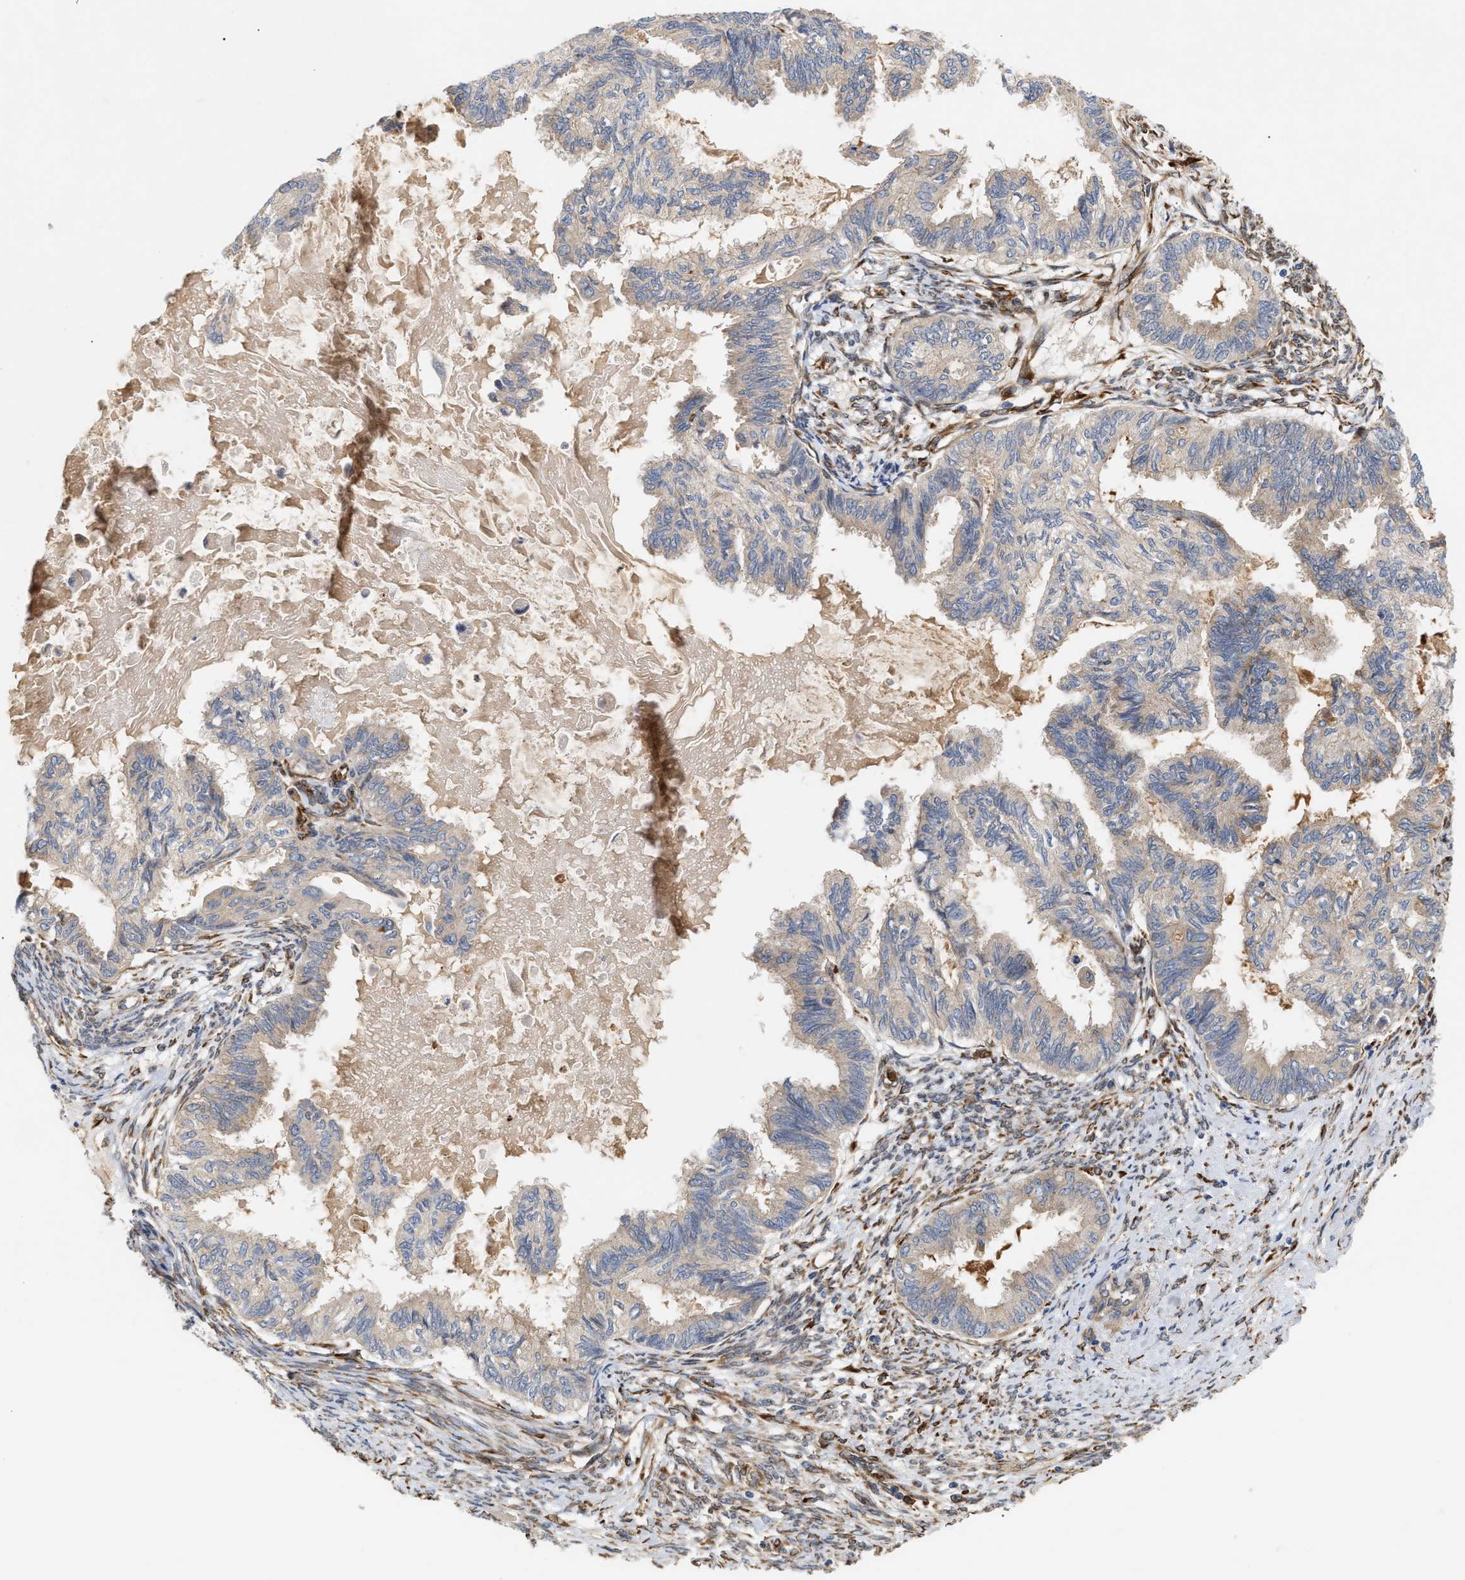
{"staining": {"intensity": "weak", "quantity": "<25%", "location": "cytoplasmic/membranous"}, "tissue": "cervical cancer", "cell_type": "Tumor cells", "image_type": "cancer", "snomed": [{"axis": "morphology", "description": "Normal tissue, NOS"}, {"axis": "morphology", "description": "Adenocarcinoma, NOS"}, {"axis": "topography", "description": "Cervix"}, {"axis": "topography", "description": "Endometrium"}], "caption": "Tumor cells are negative for brown protein staining in cervical adenocarcinoma. The staining was performed using DAB (3,3'-diaminobenzidine) to visualize the protein expression in brown, while the nuclei were stained in blue with hematoxylin (Magnification: 20x).", "gene": "PLCD1", "patient": {"sex": "female", "age": 86}}